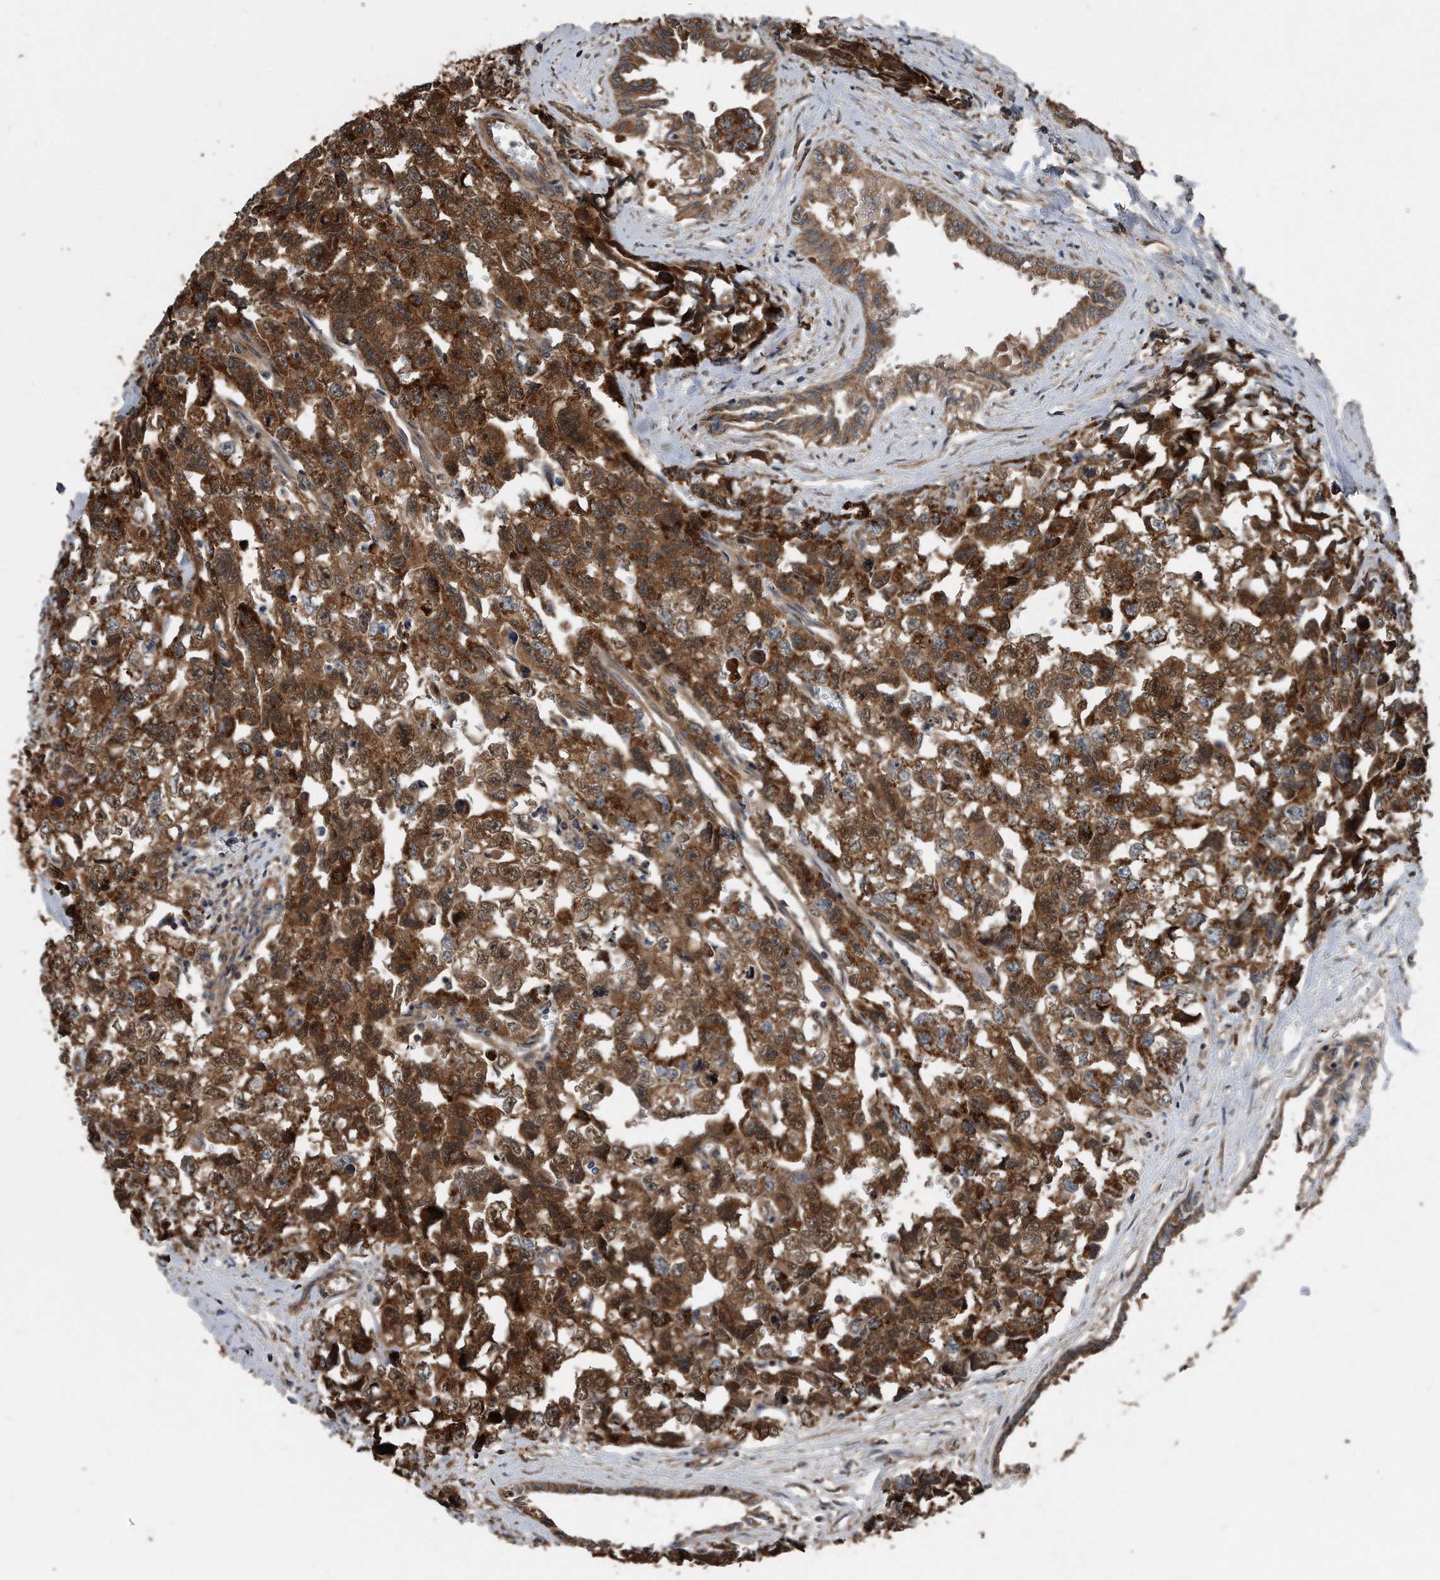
{"staining": {"intensity": "strong", "quantity": ">75%", "location": "cytoplasmic/membranous"}, "tissue": "testis cancer", "cell_type": "Tumor cells", "image_type": "cancer", "snomed": [{"axis": "morphology", "description": "Carcinoma, Embryonal, NOS"}, {"axis": "topography", "description": "Testis"}], "caption": "Testis cancer (embryonal carcinoma) stained with immunohistochemistry shows strong cytoplasmic/membranous staining in approximately >75% of tumor cells. Ihc stains the protein in brown and the nuclei are stained blue.", "gene": "FAM136A", "patient": {"sex": "male", "age": 31}}